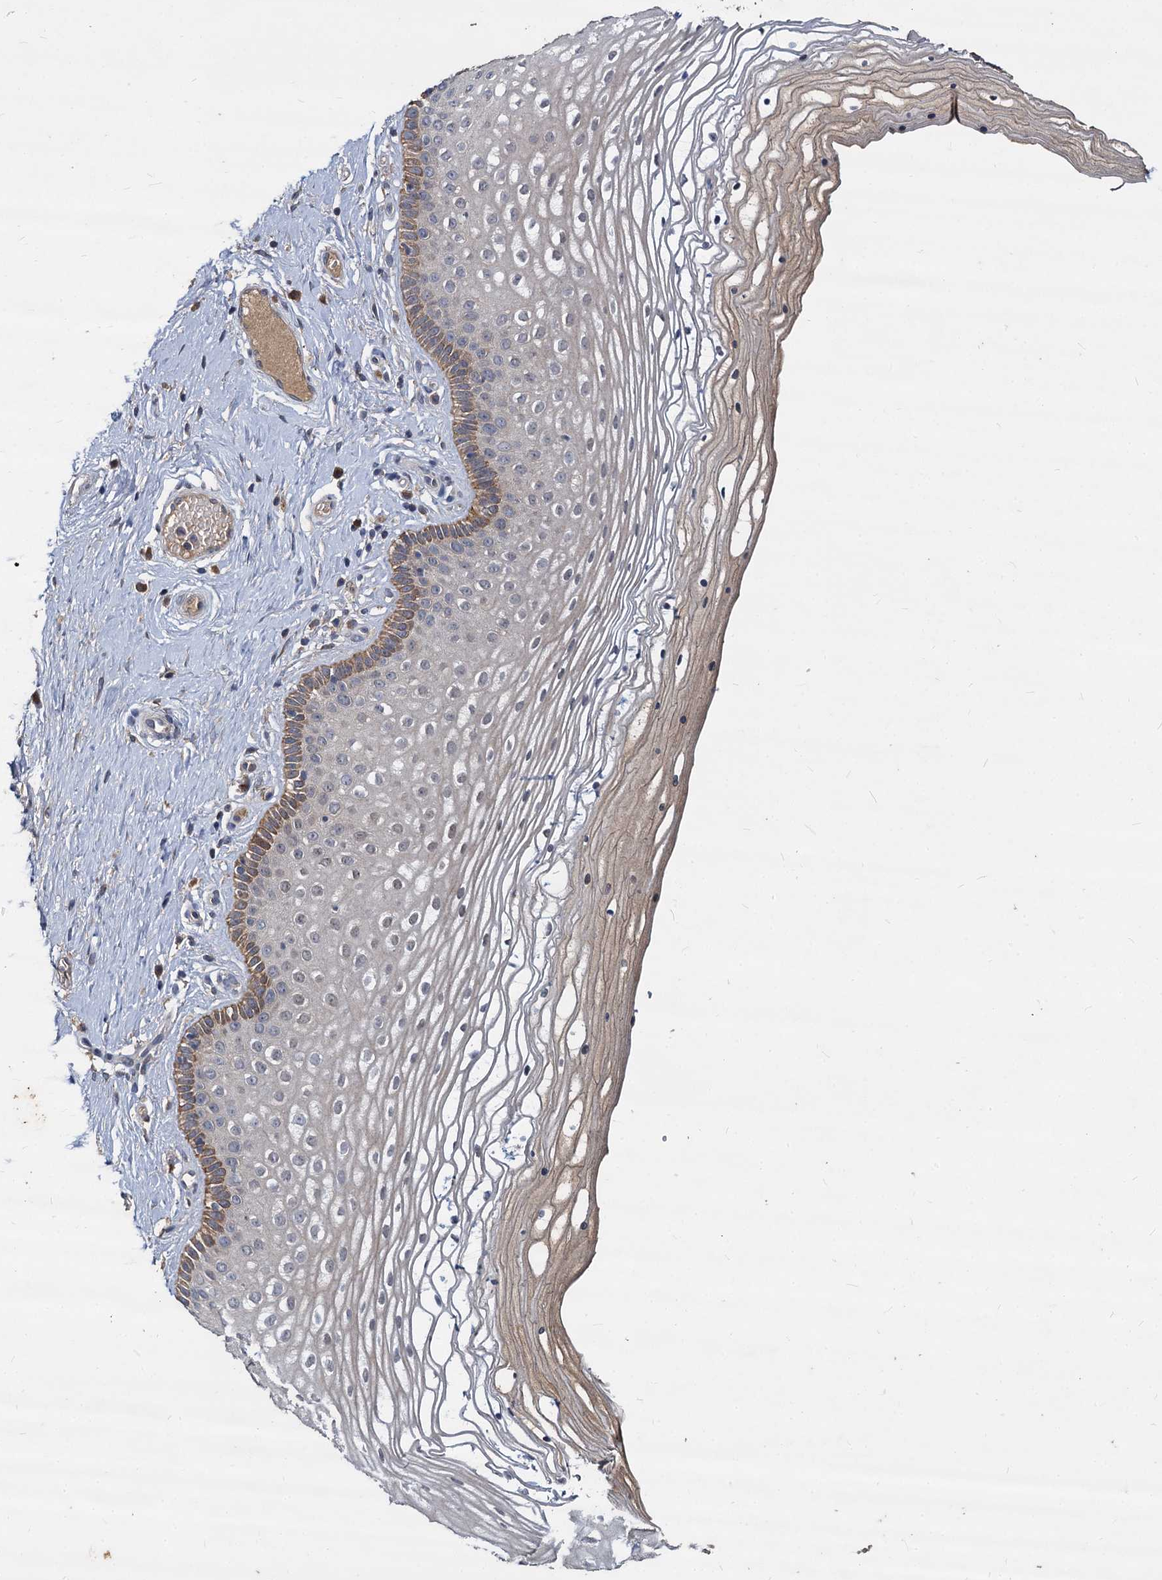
{"staining": {"intensity": "moderate", "quantity": "<25%", "location": "cytoplasmic/membranous"}, "tissue": "vagina", "cell_type": "Squamous epithelial cells", "image_type": "normal", "snomed": [{"axis": "morphology", "description": "Normal tissue, NOS"}, {"axis": "topography", "description": "Vagina"}], "caption": "Immunohistochemical staining of normal vagina reveals moderate cytoplasmic/membranous protein expression in about <25% of squamous epithelial cells. (DAB (3,3'-diaminobenzidine) IHC, brown staining for protein, blue staining for nuclei).", "gene": "CCDC184", "patient": {"sex": "female", "age": 46}}